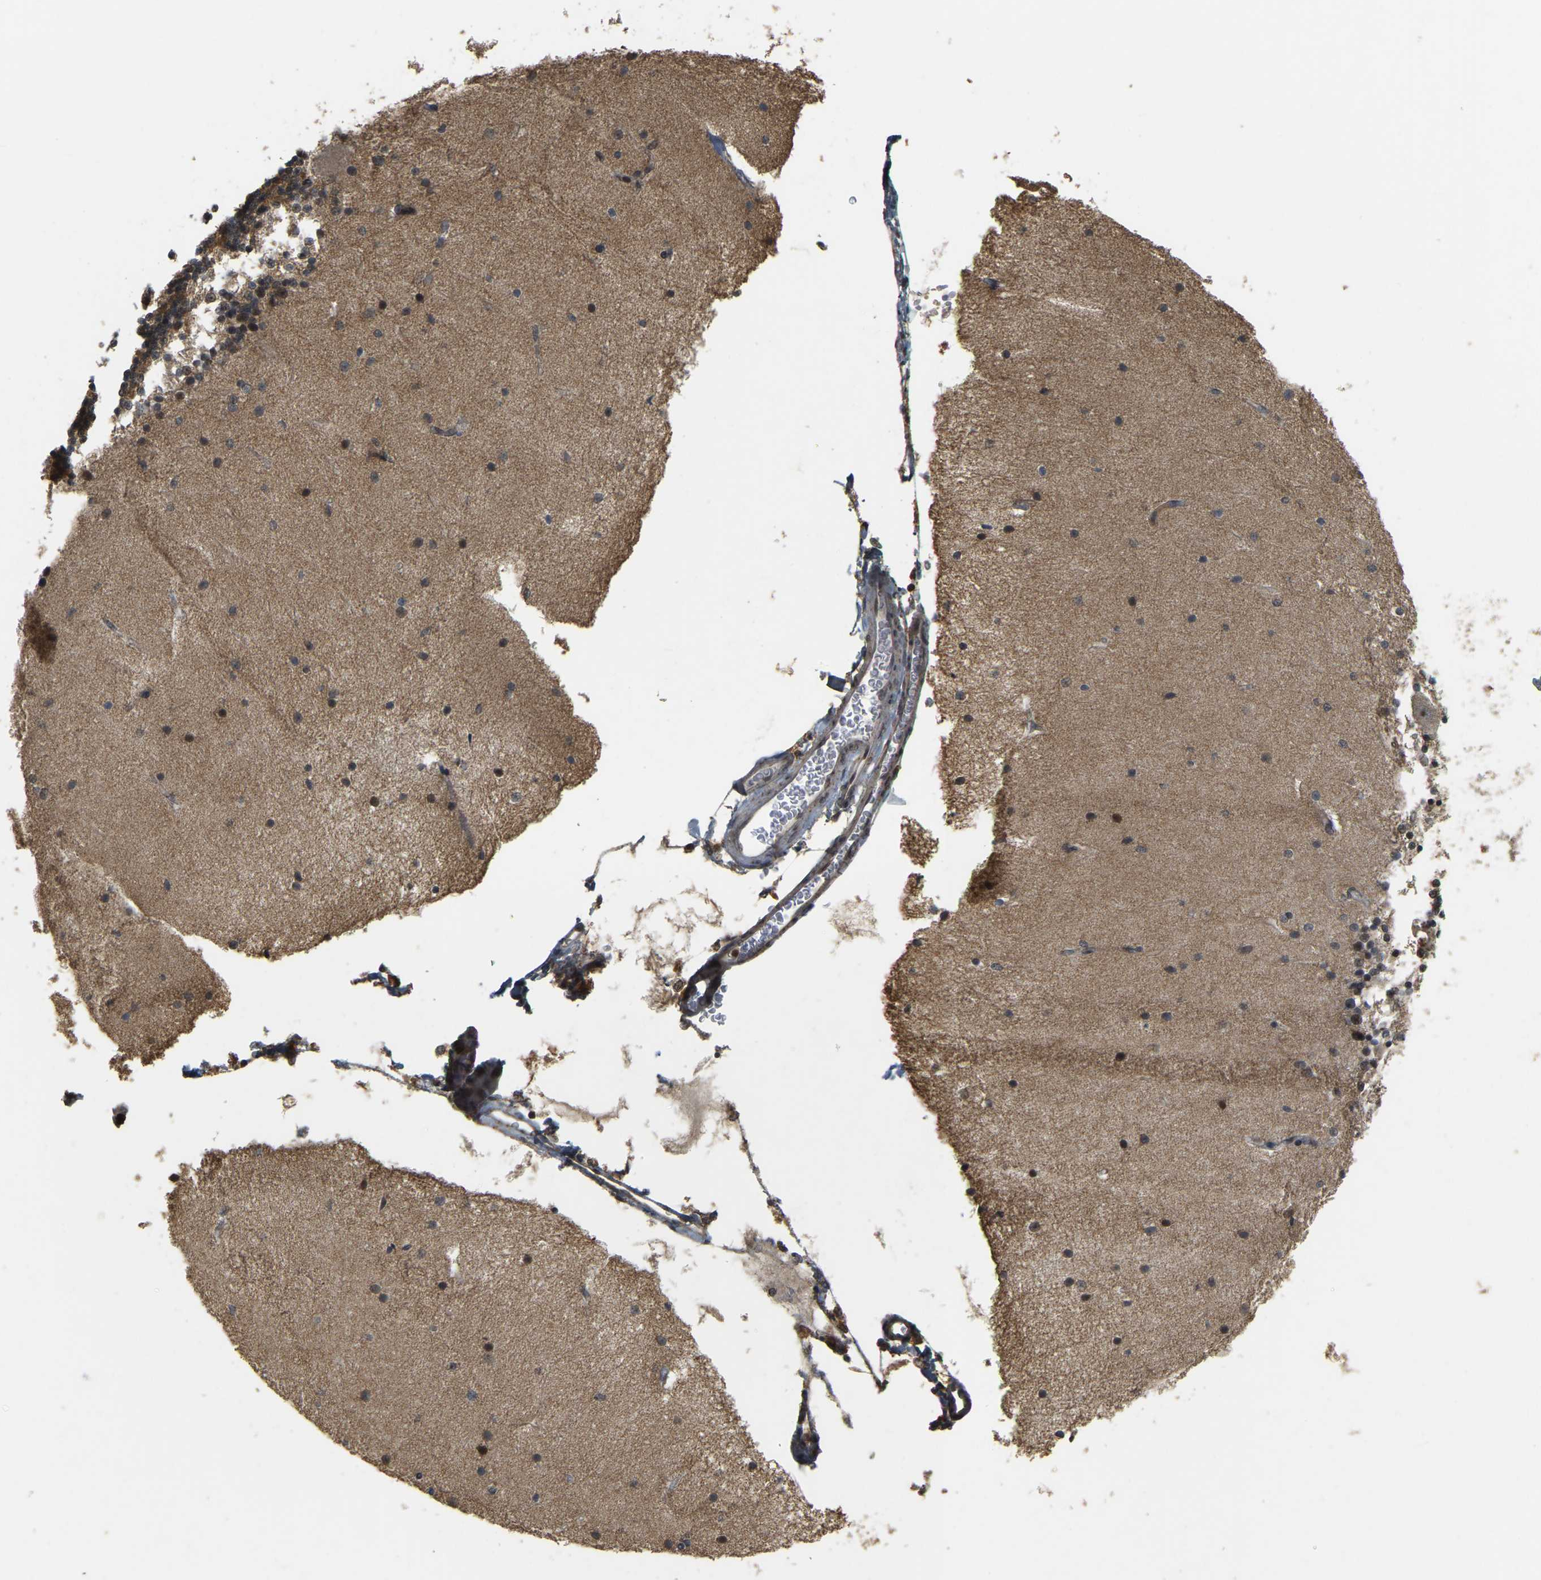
{"staining": {"intensity": "moderate", "quantity": "25%-75%", "location": "cytoplasmic/membranous,nuclear"}, "tissue": "cerebellum", "cell_type": "Cells in granular layer", "image_type": "normal", "snomed": [{"axis": "morphology", "description": "Normal tissue, NOS"}, {"axis": "topography", "description": "Cerebellum"}], "caption": "Benign cerebellum exhibits moderate cytoplasmic/membranous,nuclear expression in approximately 25%-75% of cells in granular layer, visualized by immunohistochemistry.", "gene": "BRF2", "patient": {"sex": "female", "age": 54}}